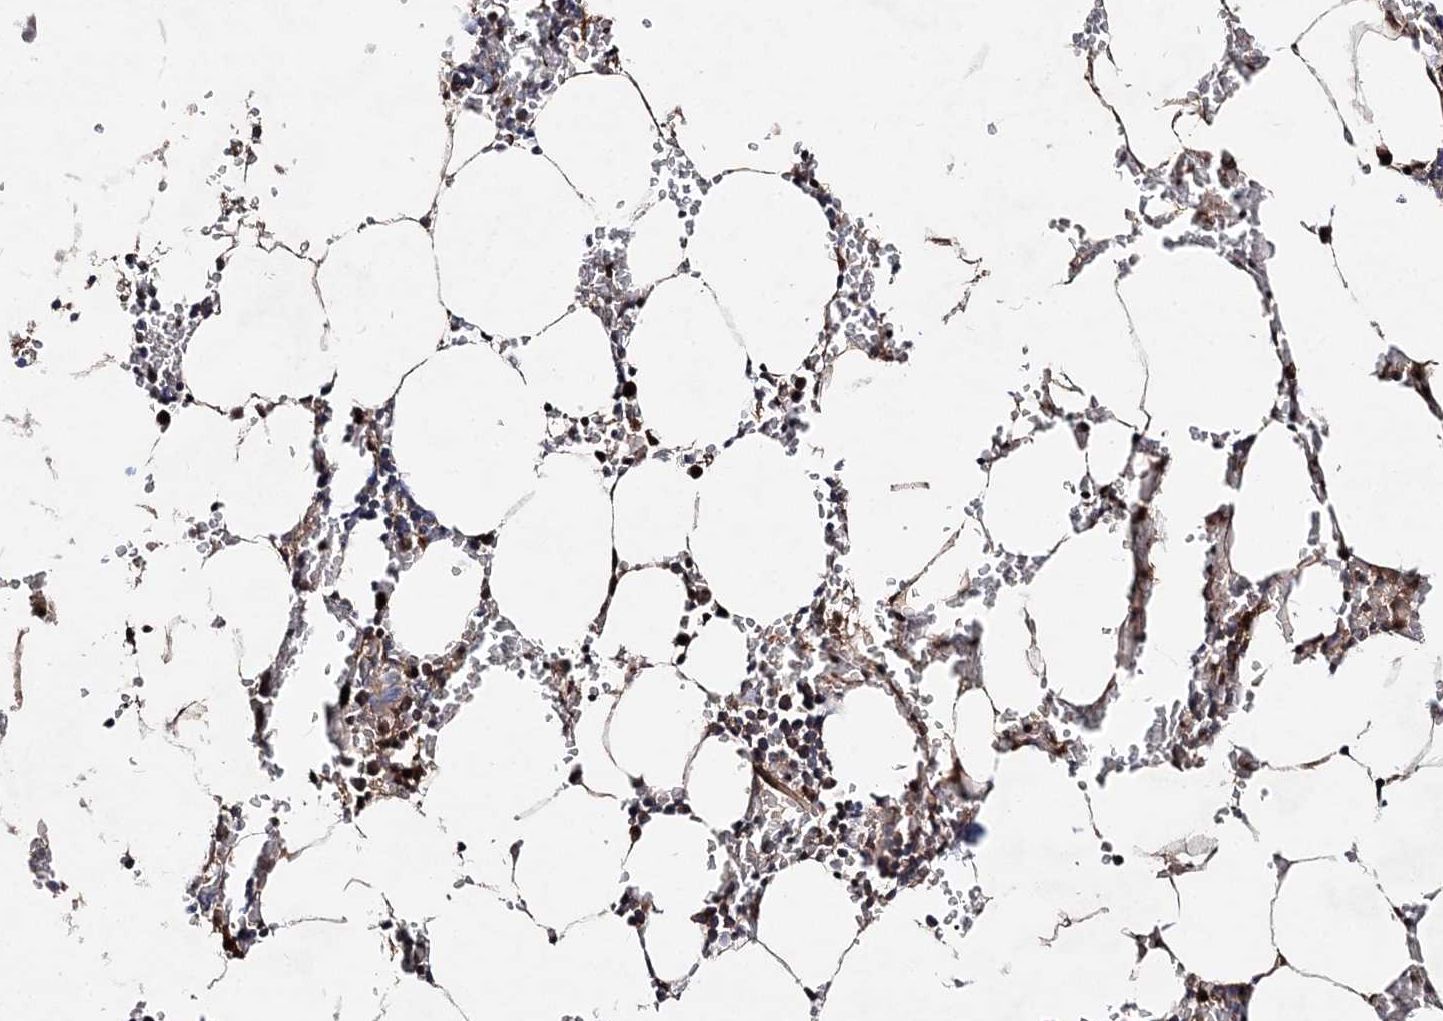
{"staining": {"intensity": "moderate", "quantity": "<25%", "location": "cytoplasmic/membranous"}, "tissue": "bone marrow", "cell_type": "Hematopoietic cells", "image_type": "normal", "snomed": [{"axis": "morphology", "description": "Normal tissue, NOS"}, {"axis": "topography", "description": "Bone marrow"}], "caption": "A brown stain labels moderate cytoplasmic/membranous expression of a protein in hematopoietic cells of unremarkable bone marrow. (Brightfield microscopy of DAB IHC at high magnification).", "gene": "NIF3L1", "patient": {"sex": "male", "age": 70}}